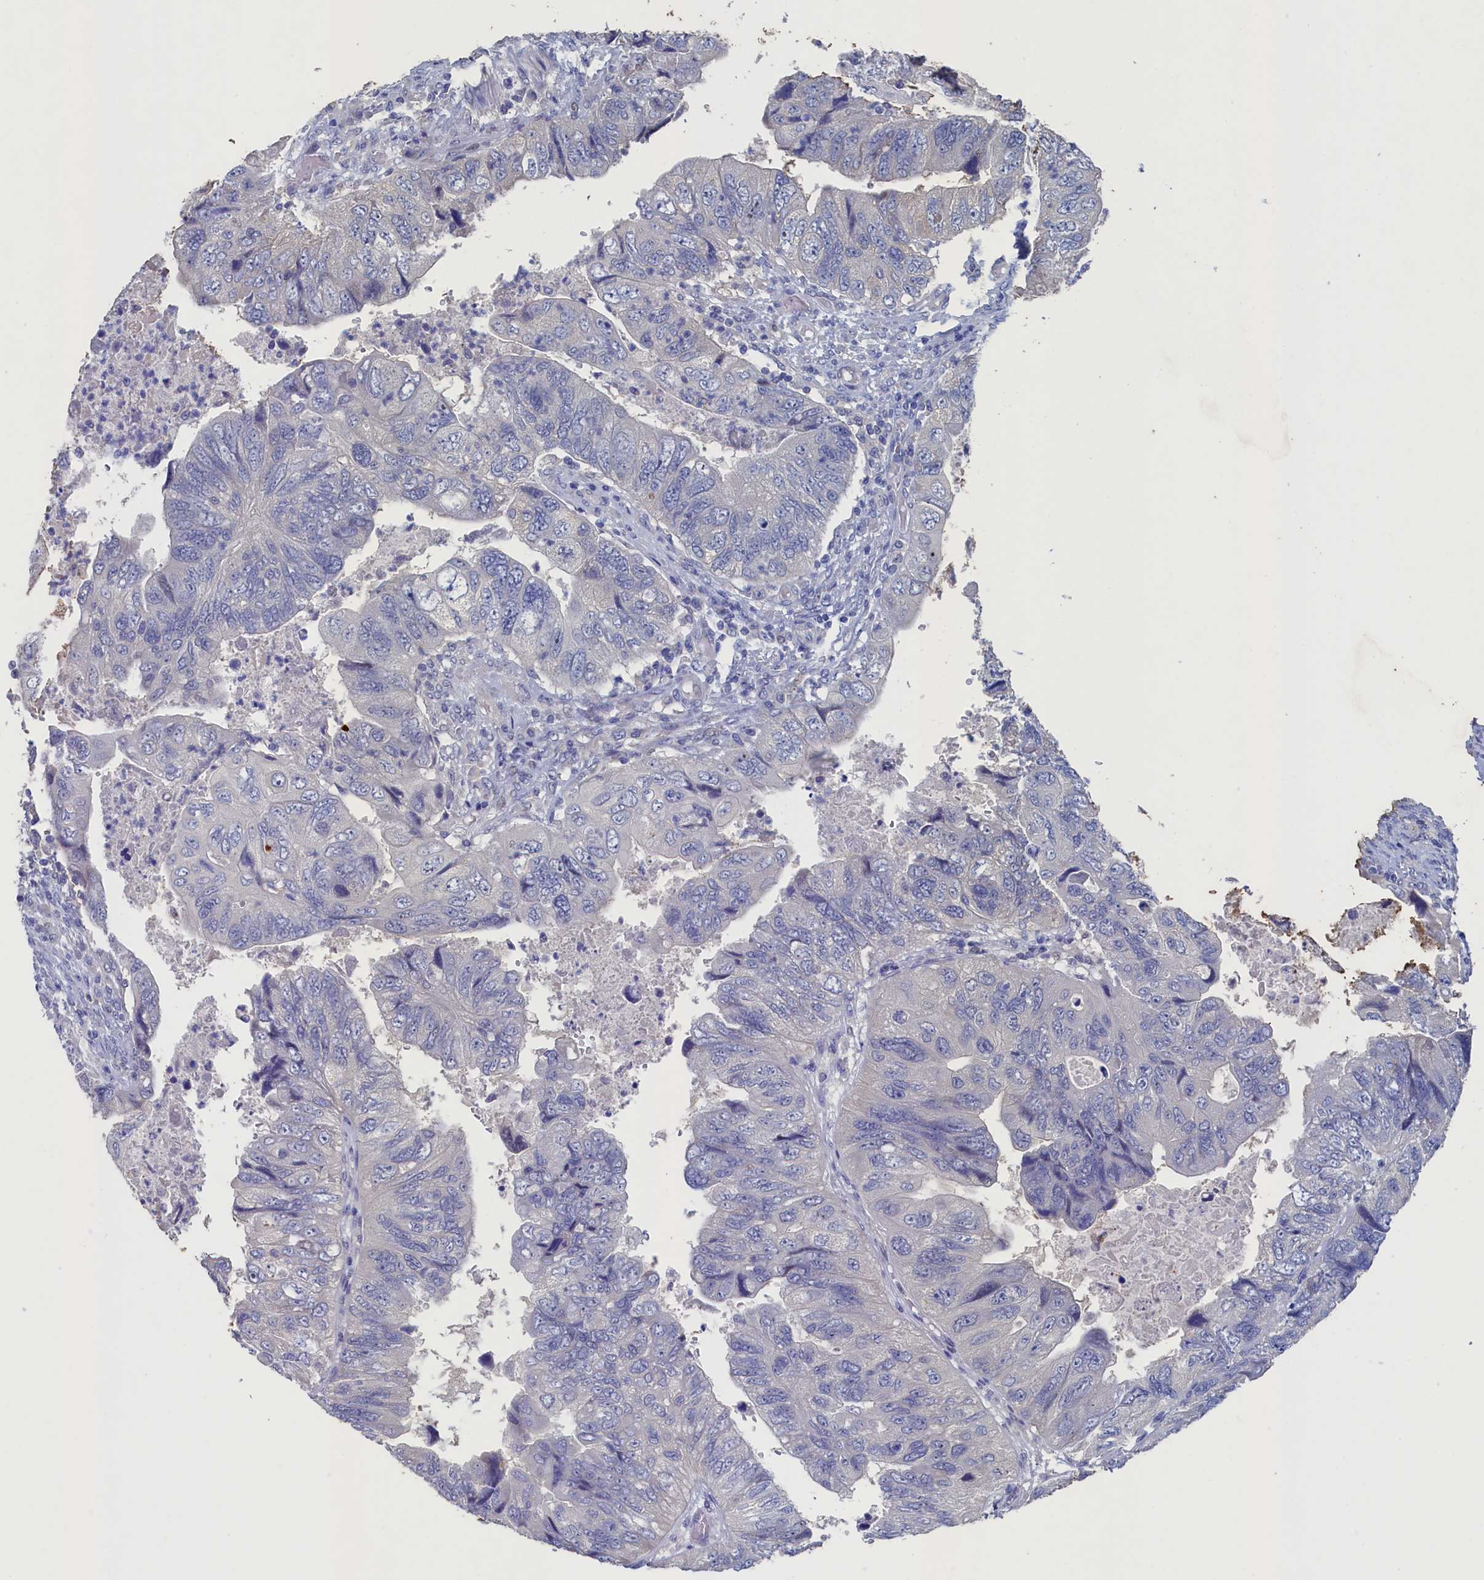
{"staining": {"intensity": "negative", "quantity": "none", "location": "none"}, "tissue": "colorectal cancer", "cell_type": "Tumor cells", "image_type": "cancer", "snomed": [{"axis": "morphology", "description": "Adenocarcinoma, NOS"}, {"axis": "topography", "description": "Rectum"}], "caption": "This is an IHC image of human adenocarcinoma (colorectal). There is no positivity in tumor cells.", "gene": "CBLIF", "patient": {"sex": "male", "age": 63}}